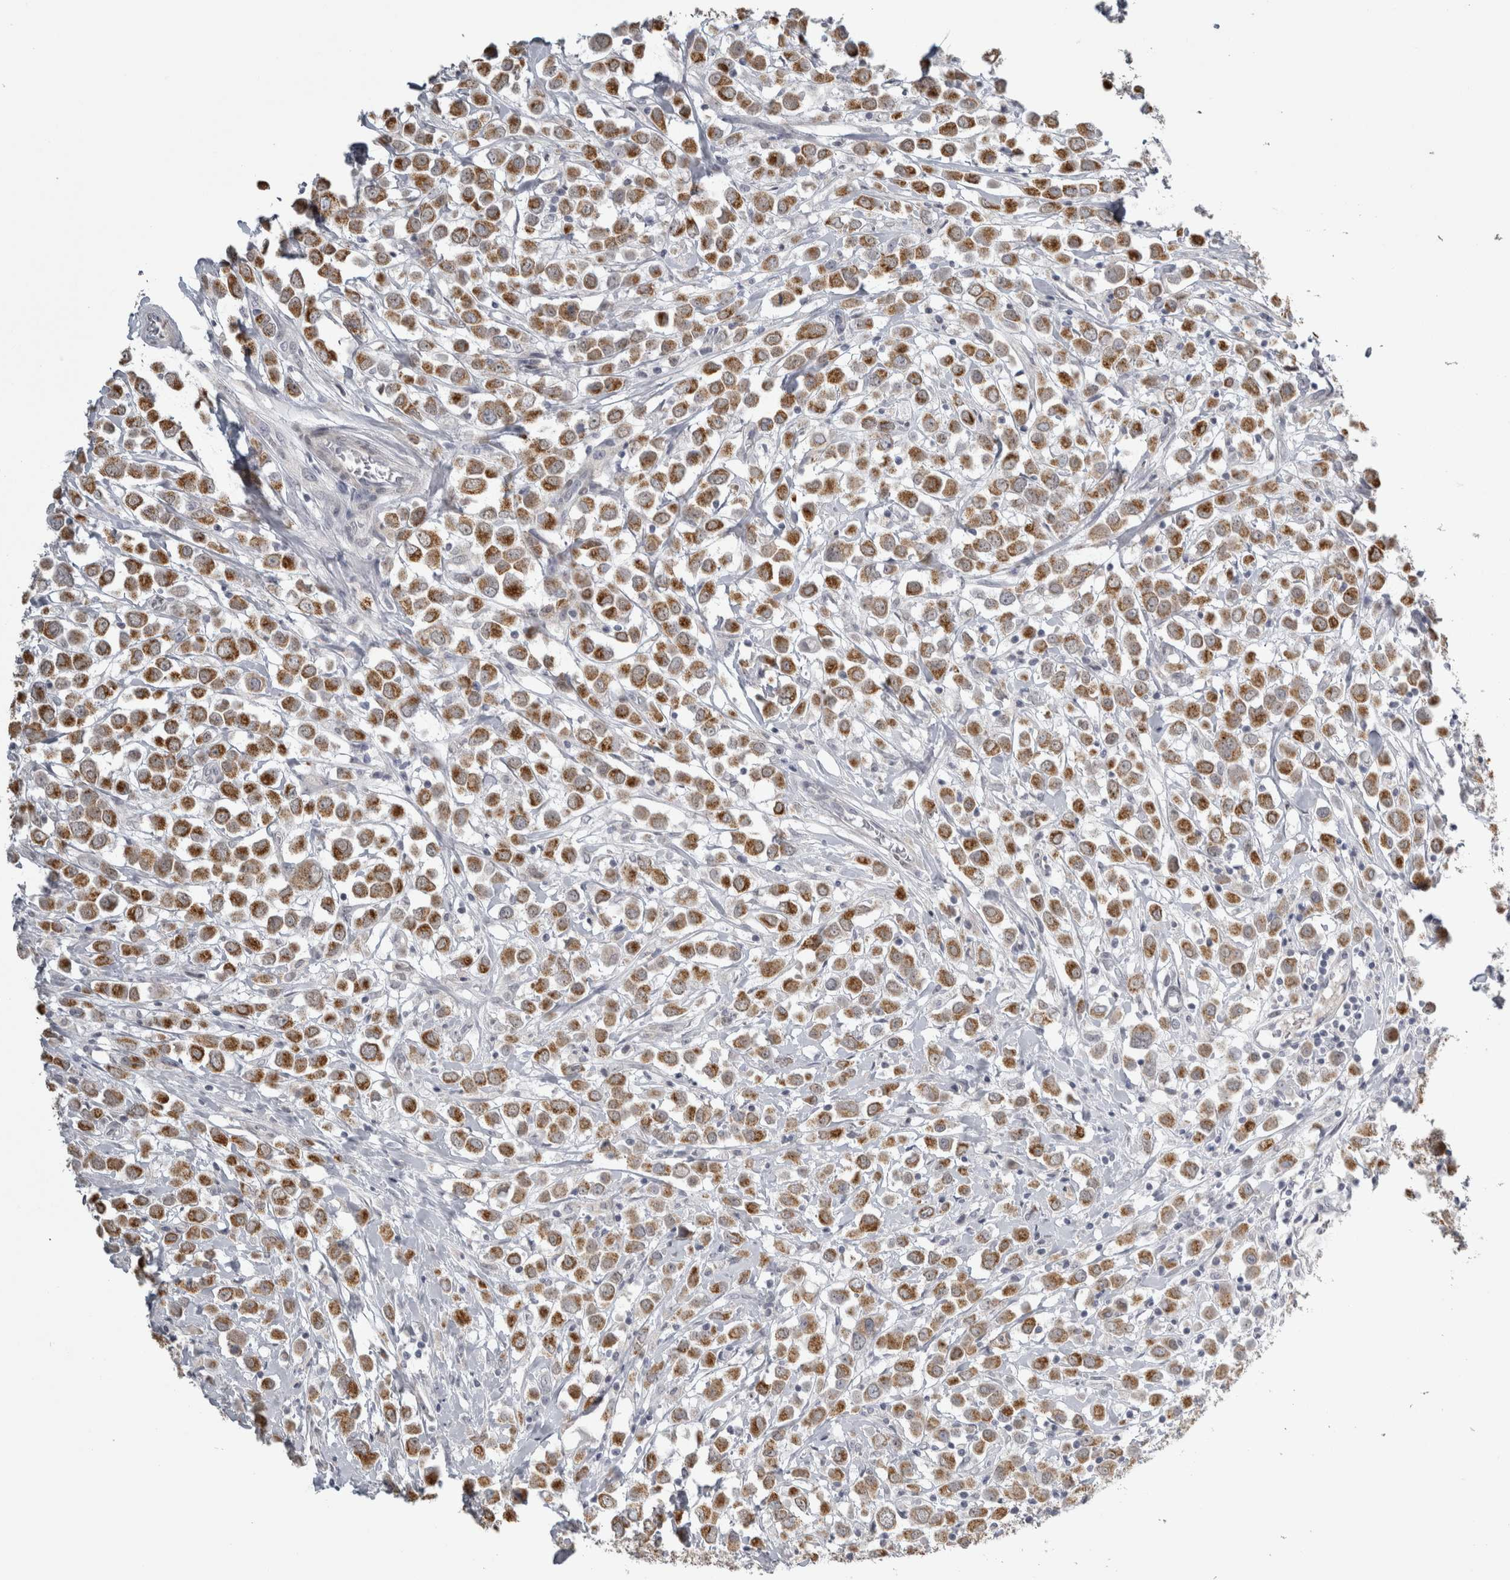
{"staining": {"intensity": "moderate", "quantity": ">75%", "location": "cytoplasmic/membranous"}, "tissue": "breast cancer", "cell_type": "Tumor cells", "image_type": "cancer", "snomed": [{"axis": "morphology", "description": "Duct carcinoma"}, {"axis": "topography", "description": "Breast"}], "caption": "A high-resolution micrograph shows immunohistochemistry staining of intraductal carcinoma (breast), which reveals moderate cytoplasmic/membranous expression in about >75% of tumor cells.", "gene": "PLIN1", "patient": {"sex": "female", "age": 61}}